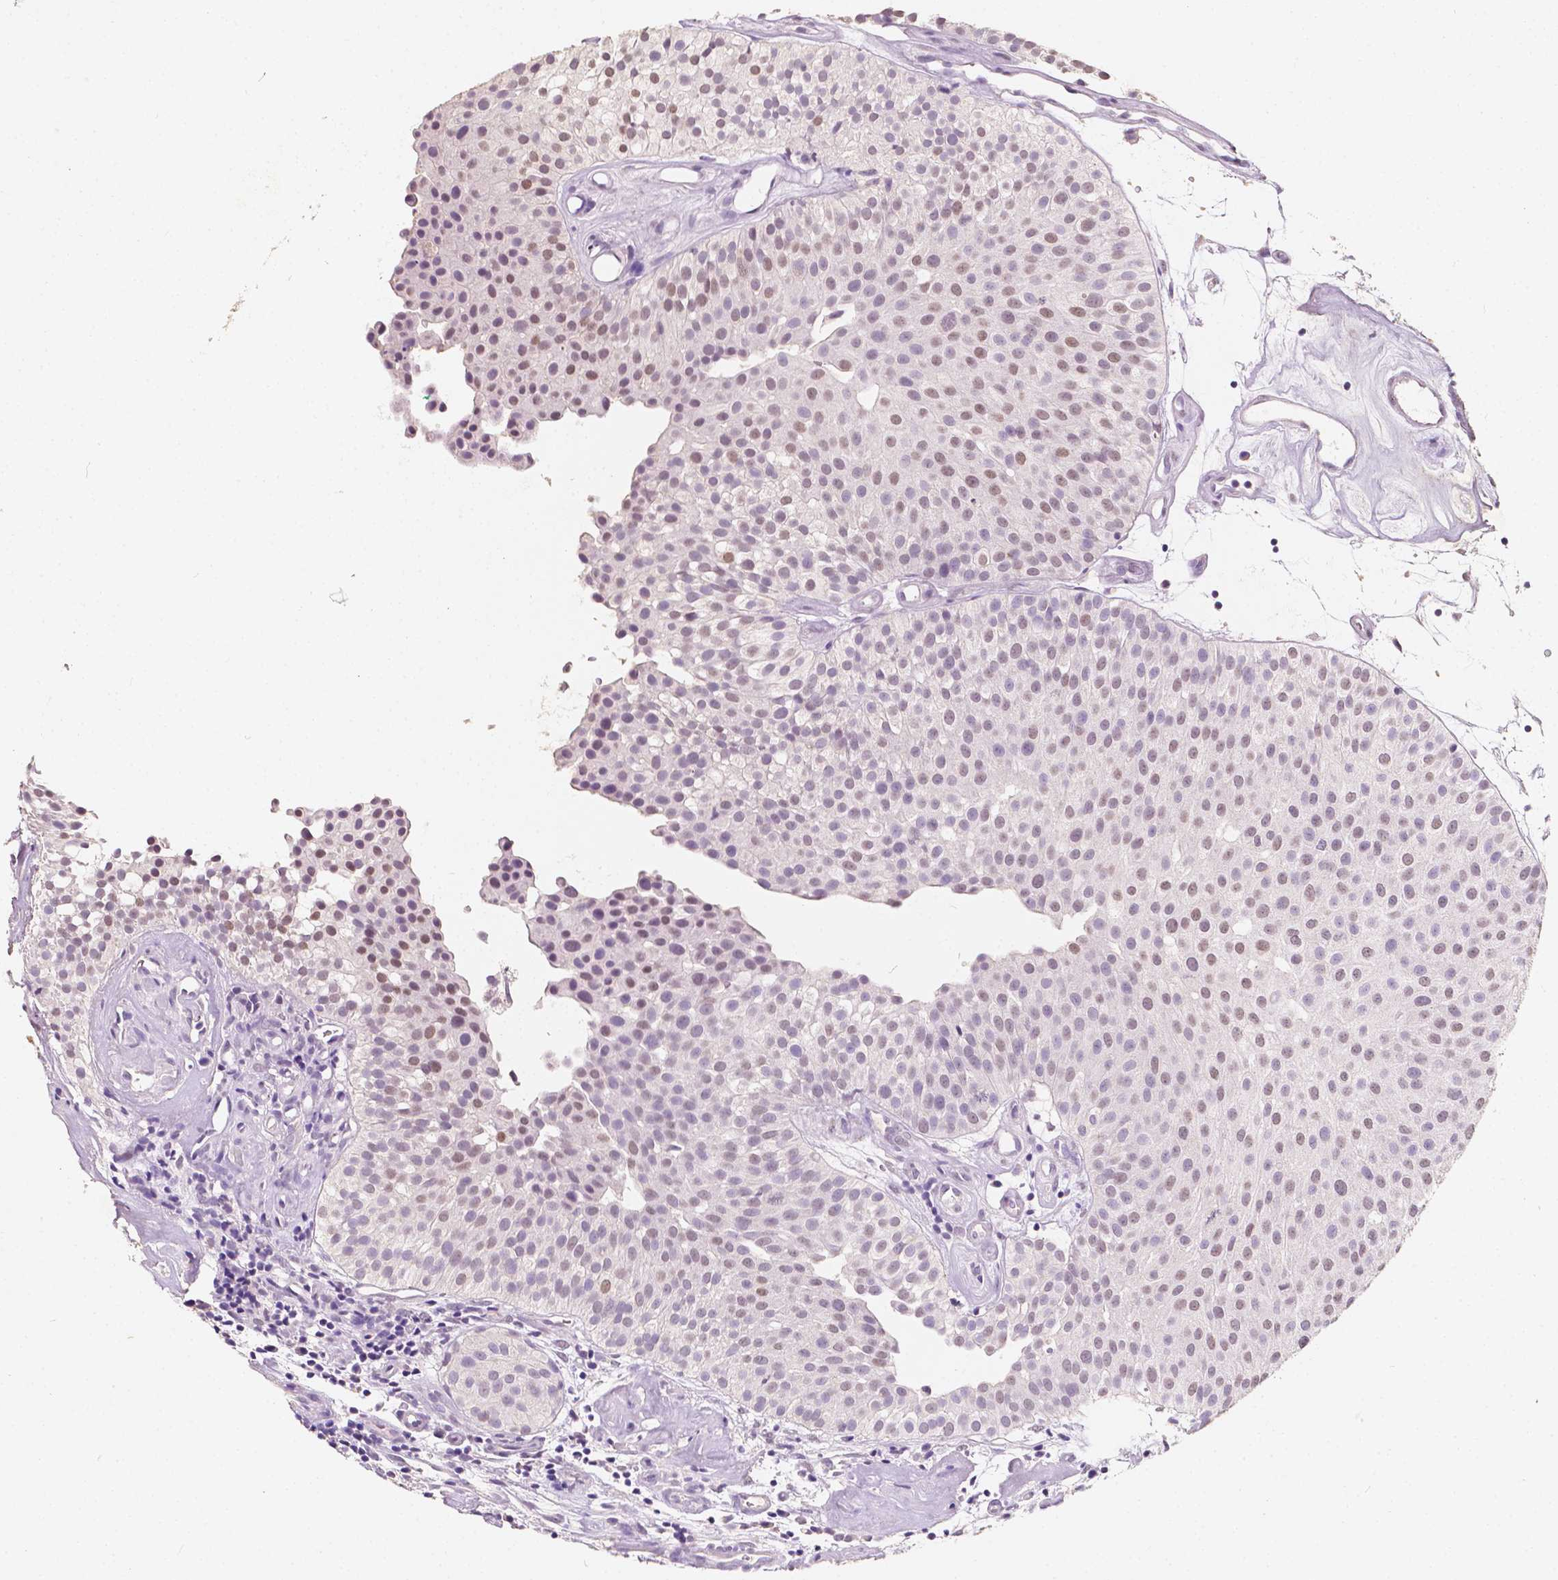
{"staining": {"intensity": "moderate", "quantity": ">75%", "location": "nuclear"}, "tissue": "urothelial cancer", "cell_type": "Tumor cells", "image_type": "cancer", "snomed": [{"axis": "morphology", "description": "Urothelial carcinoma, Low grade"}, {"axis": "topography", "description": "Urinary bladder"}], "caption": "Tumor cells demonstrate medium levels of moderate nuclear positivity in approximately >75% of cells in urothelial cancer.", "gene": "SOX15", "patient": {"sex": "female", "age": 87}}